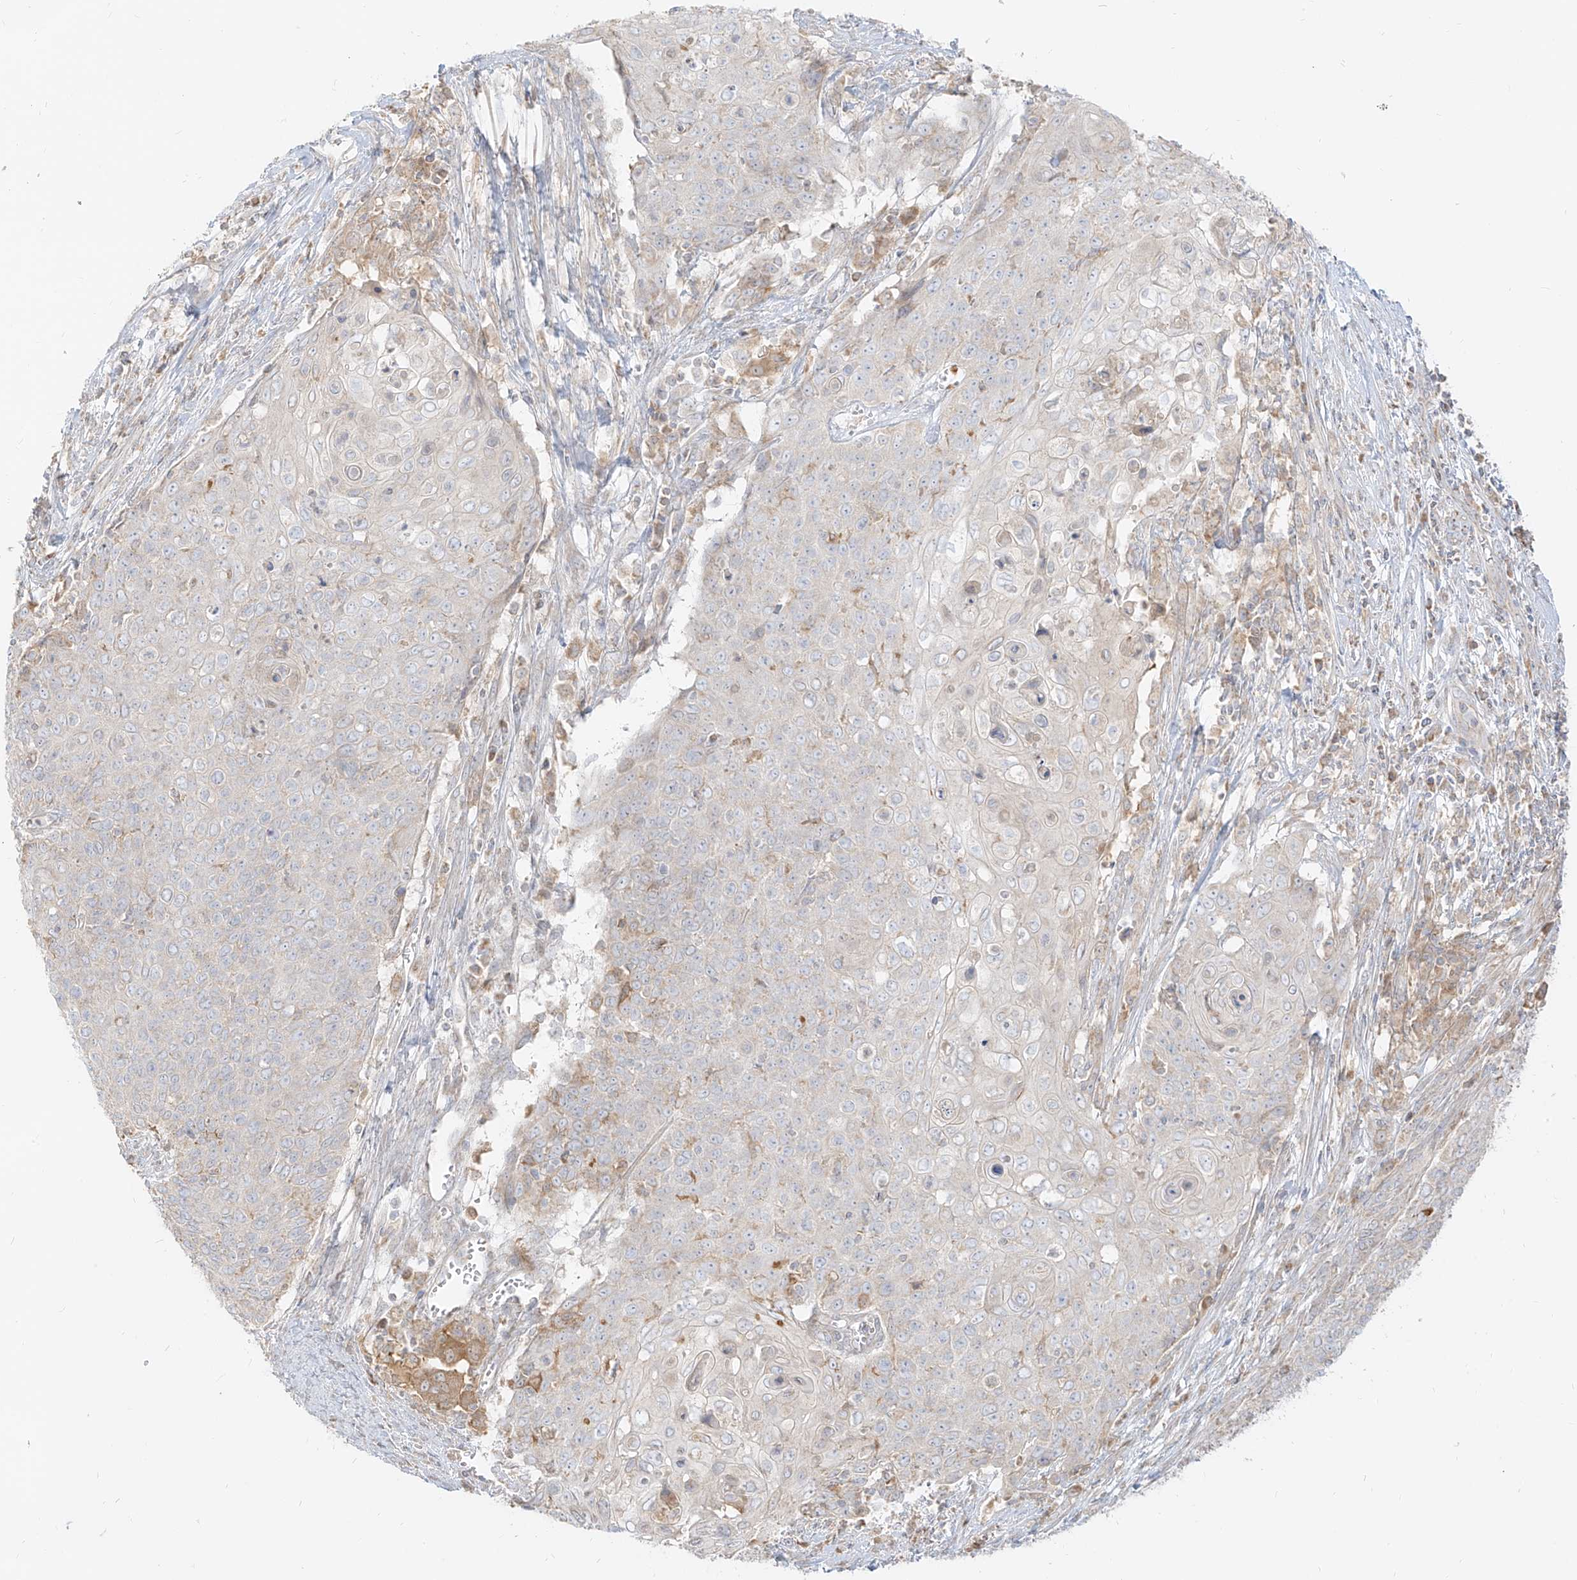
{"staining": {"intensity": "weak", "quantity": "<25%", "location": "cytoplasmic/membranous"}, "tissue": "cervical cancer", "cell_type": "Tumor cells", "image_type": "cancer", "snomed": [{"axis": "morphology", "description": "Squamous cell carcinoma, NOS"}, {"axis": "topography", "description": "Cervix"}], "caption": "High magnification brightfield microscopy of cervical cancer stained with DAB (3,3'-diaminobenzidine) (brown) and counterstained with hematoxylin (blue): tumor cells show no significant staining.", "gene": "ZIM3", "patient": {"sex": "female", "age": 39}}